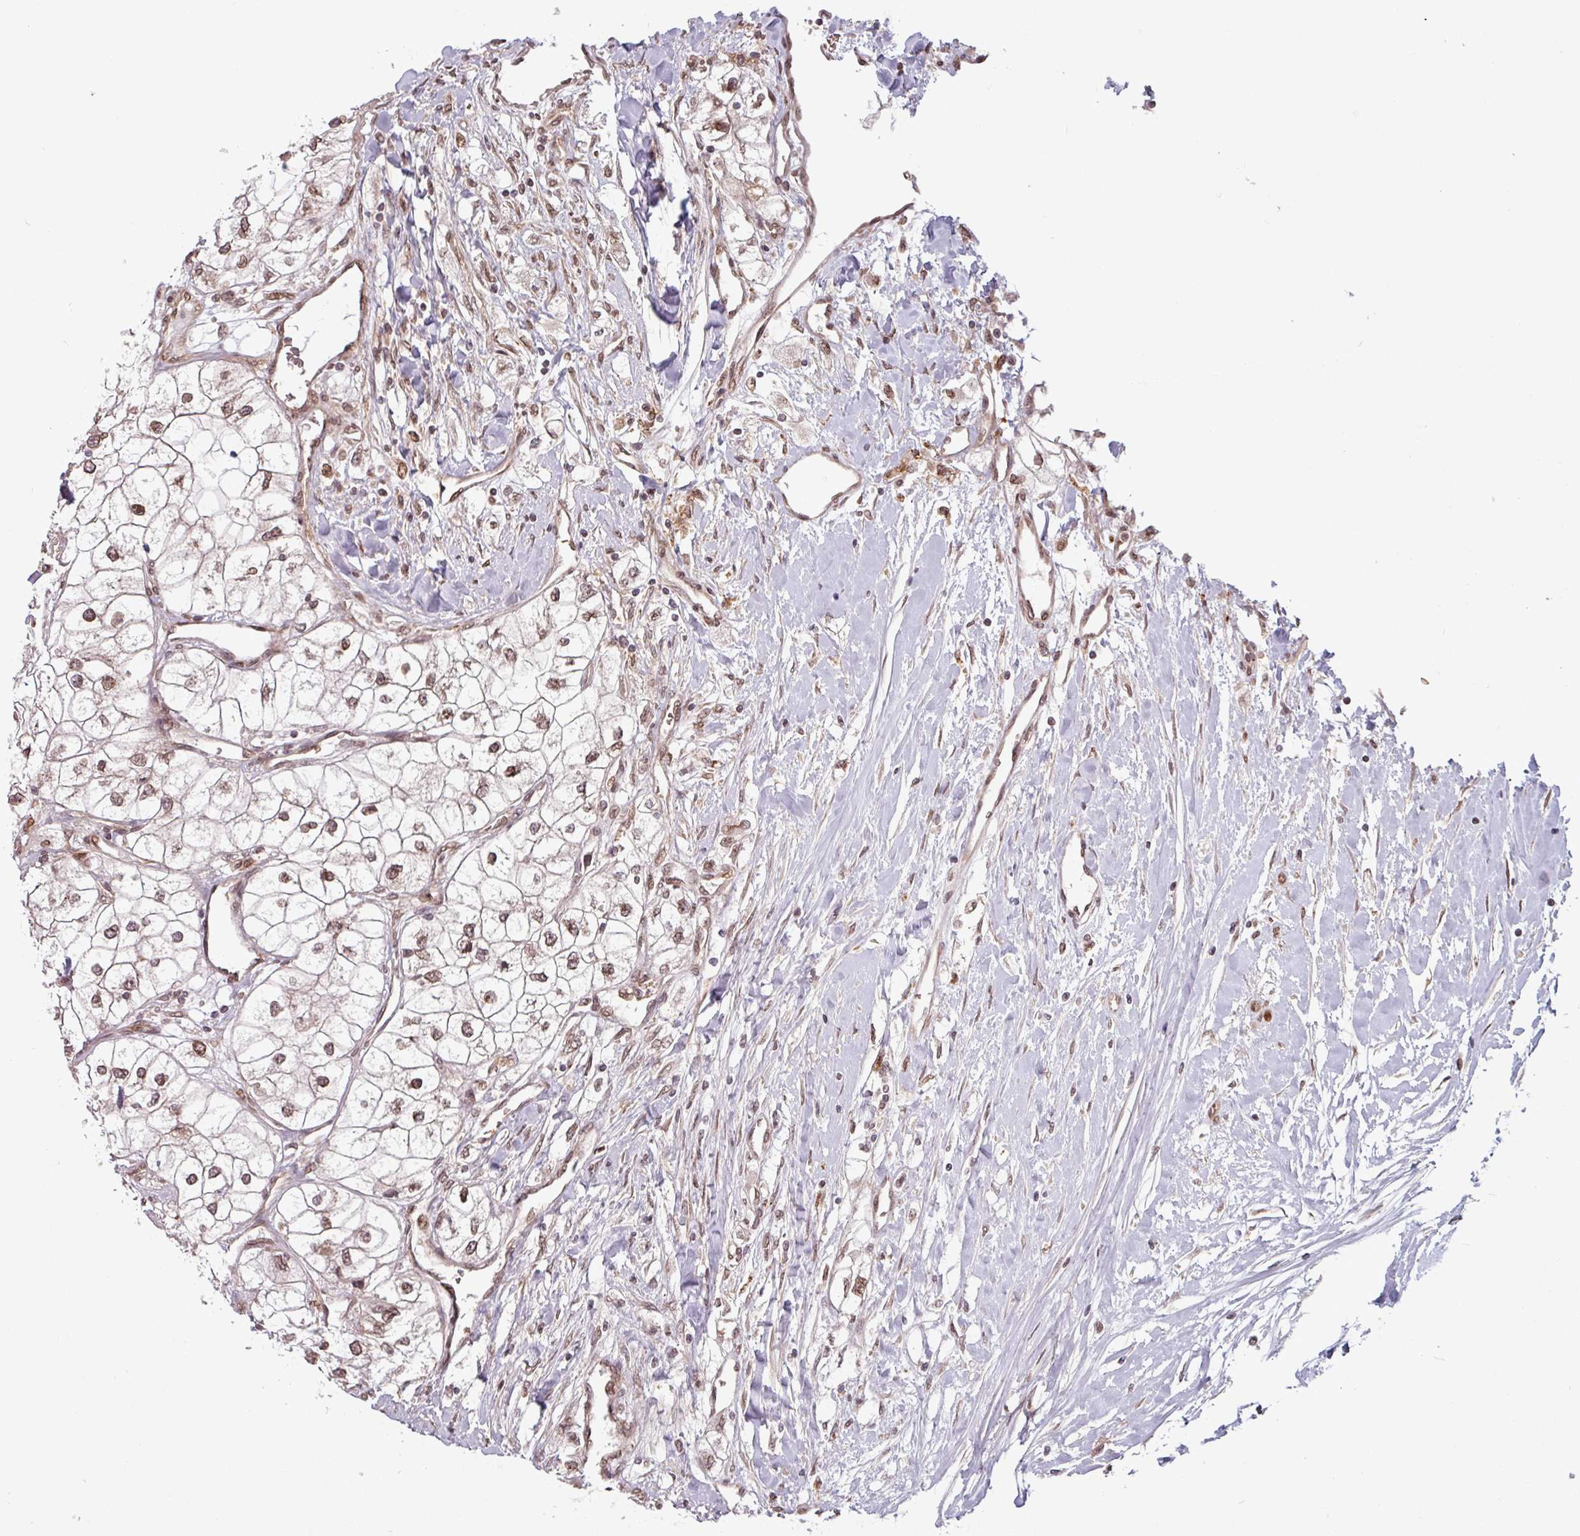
{"staining": {"intensity": "moderate", "quantity": ">75%", "location": "nuclear"}, "tissue": "renal cancer", "cell_type": "Tumor cells", "image_type": "cancer", "snomed": [{"axis": "morphology", "description": "Adenocarcinoma, NOS"}, {"axis": "topography", "description": "Kidney"}], "caption": "There is medium levels of moderate nuclear staining in tumor cells of renal cancer, as demonstrated by immunohistochemical staining (brown color).", "gene": "RBM4B", "patient": {"sex": "male", "age": 59}}